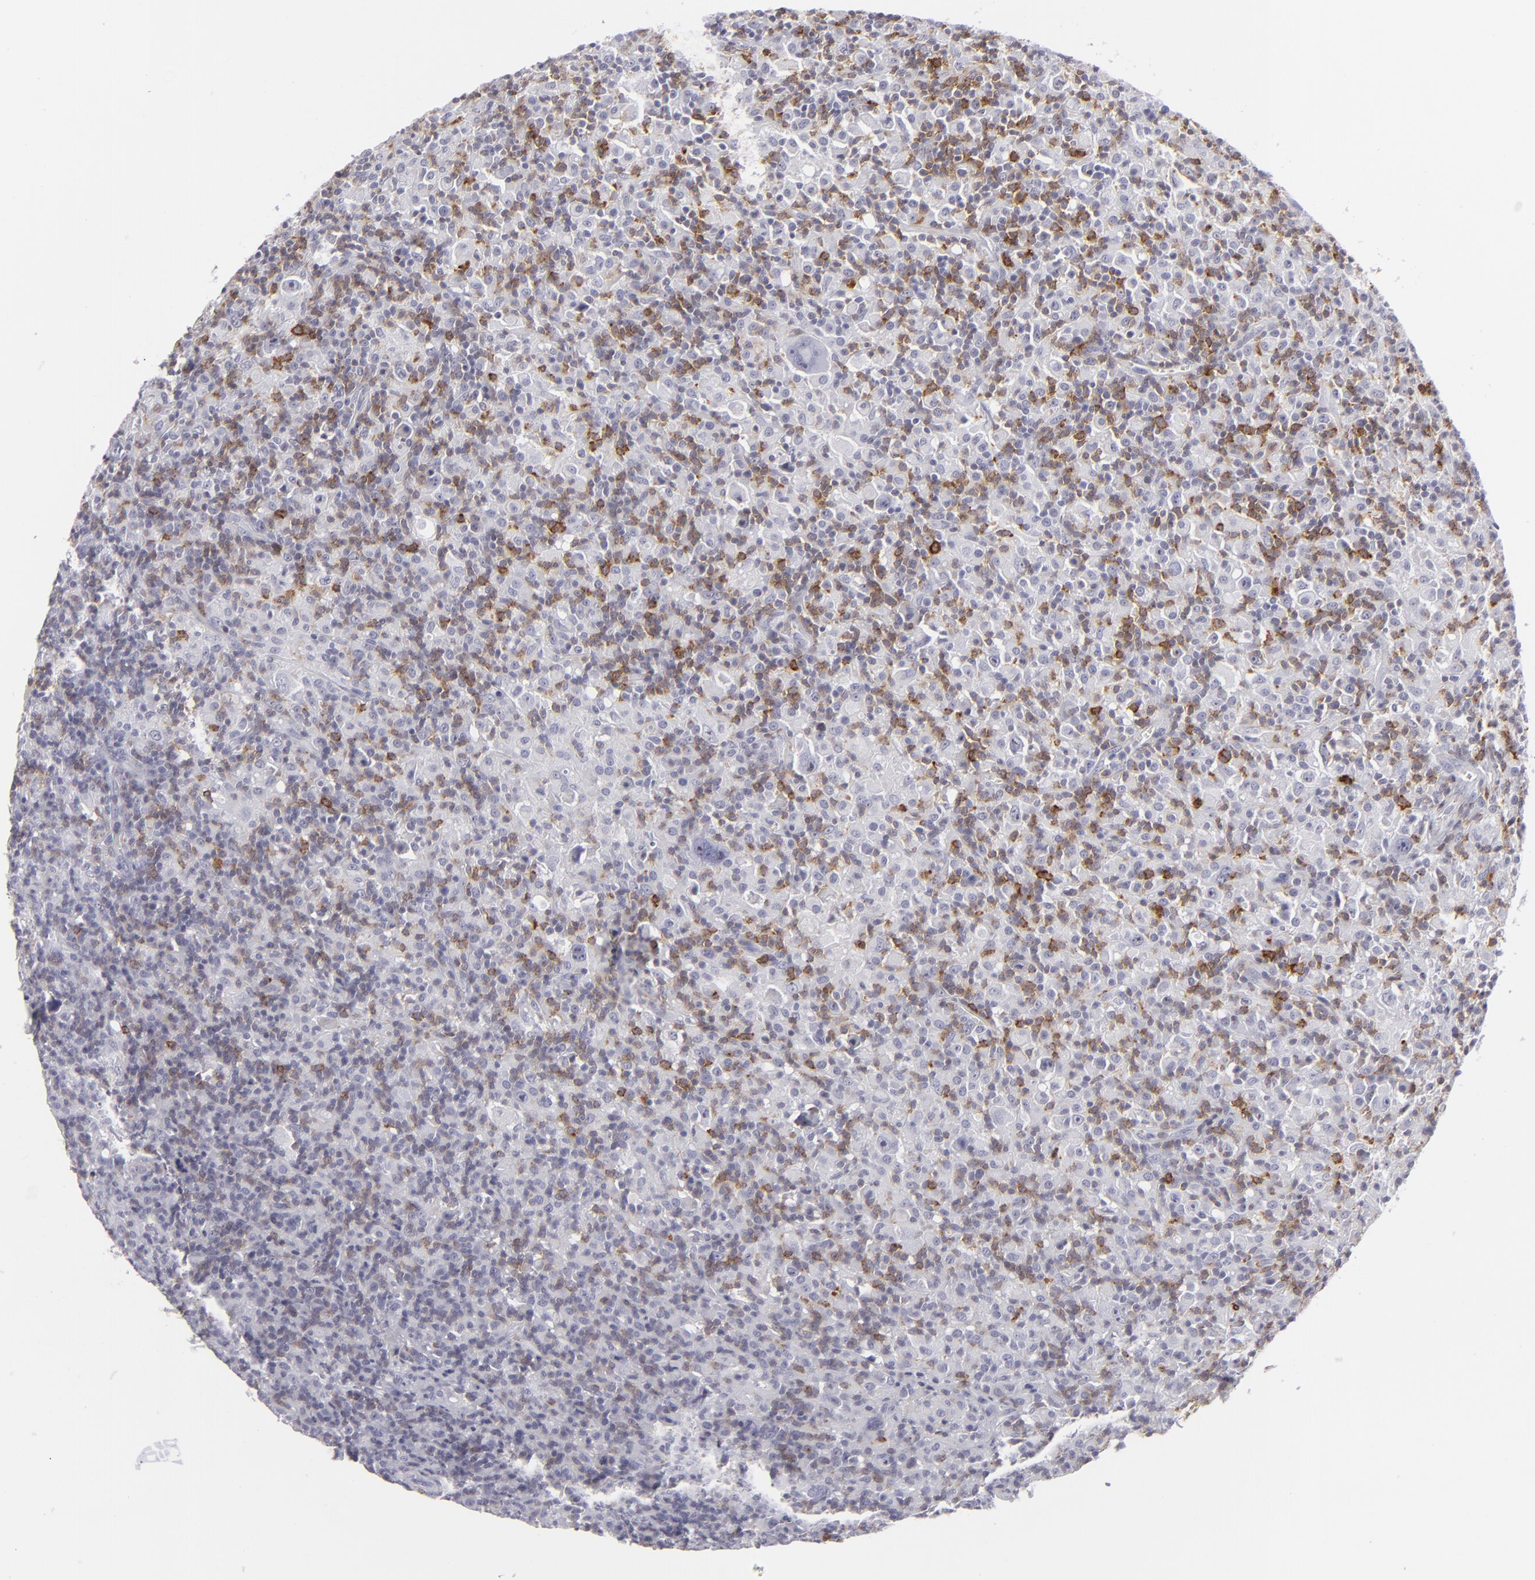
{"staining": {"intensity": "negative", "quantity": "none", "location": "none"}, "tissue": "lymphoma", "cell_type": "Tumor cells", "image_type": "cancer", "snomed": [{"axis": "morphology", "description": "Hodgkin's disease, NOS"}, {"axis": "topography", "description": "Lymph node"}], "caption": "Hodgkin's disease stained for a protein using immunohistochemistry (IHC) displays no expression tumor cells.", "gene": "CD7", "patient": {"sex": "male", "age": 46}}